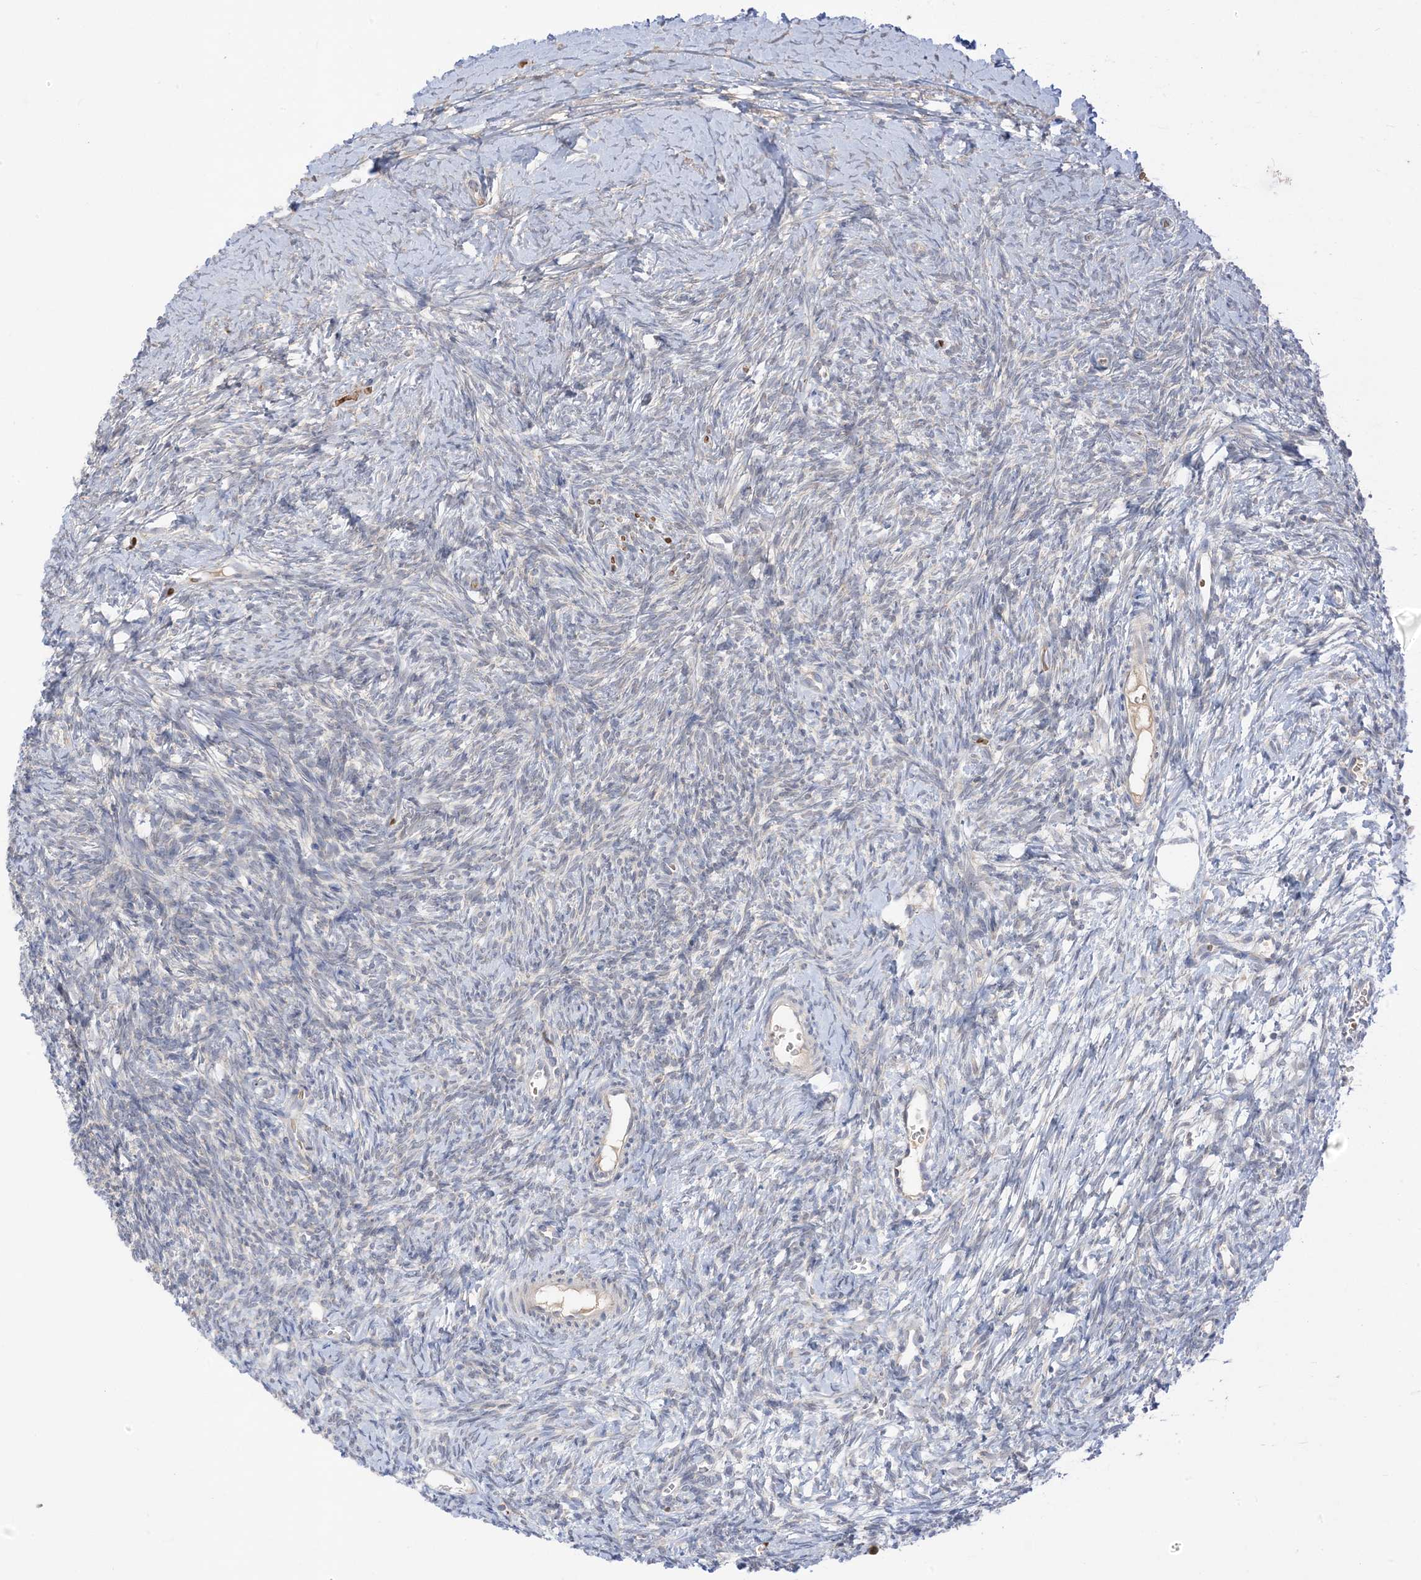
{"staining": {"intensity": "negative", "quantity": "none", "location": "none"}, "tissue": "ovary", "cell_type": "Ovarian stroma cells", "image_type": "normal", "snomed": [{"axis": "morphology", "description": "Normal tissue, NOS"}, {"axis": "morphology", "description": "Developmental malformation"}, {"axis": "topography", "description": "Ovary"}], "caption": "High power microscopy micrograph of an immunohistochemistry photomicrograph of benign ovary, revealing no significant positivity in ovarian stroma cells. Nuclei are stained in blue.", "gene": "NPPC", "patient": {"sex": "female", "age": 39}}